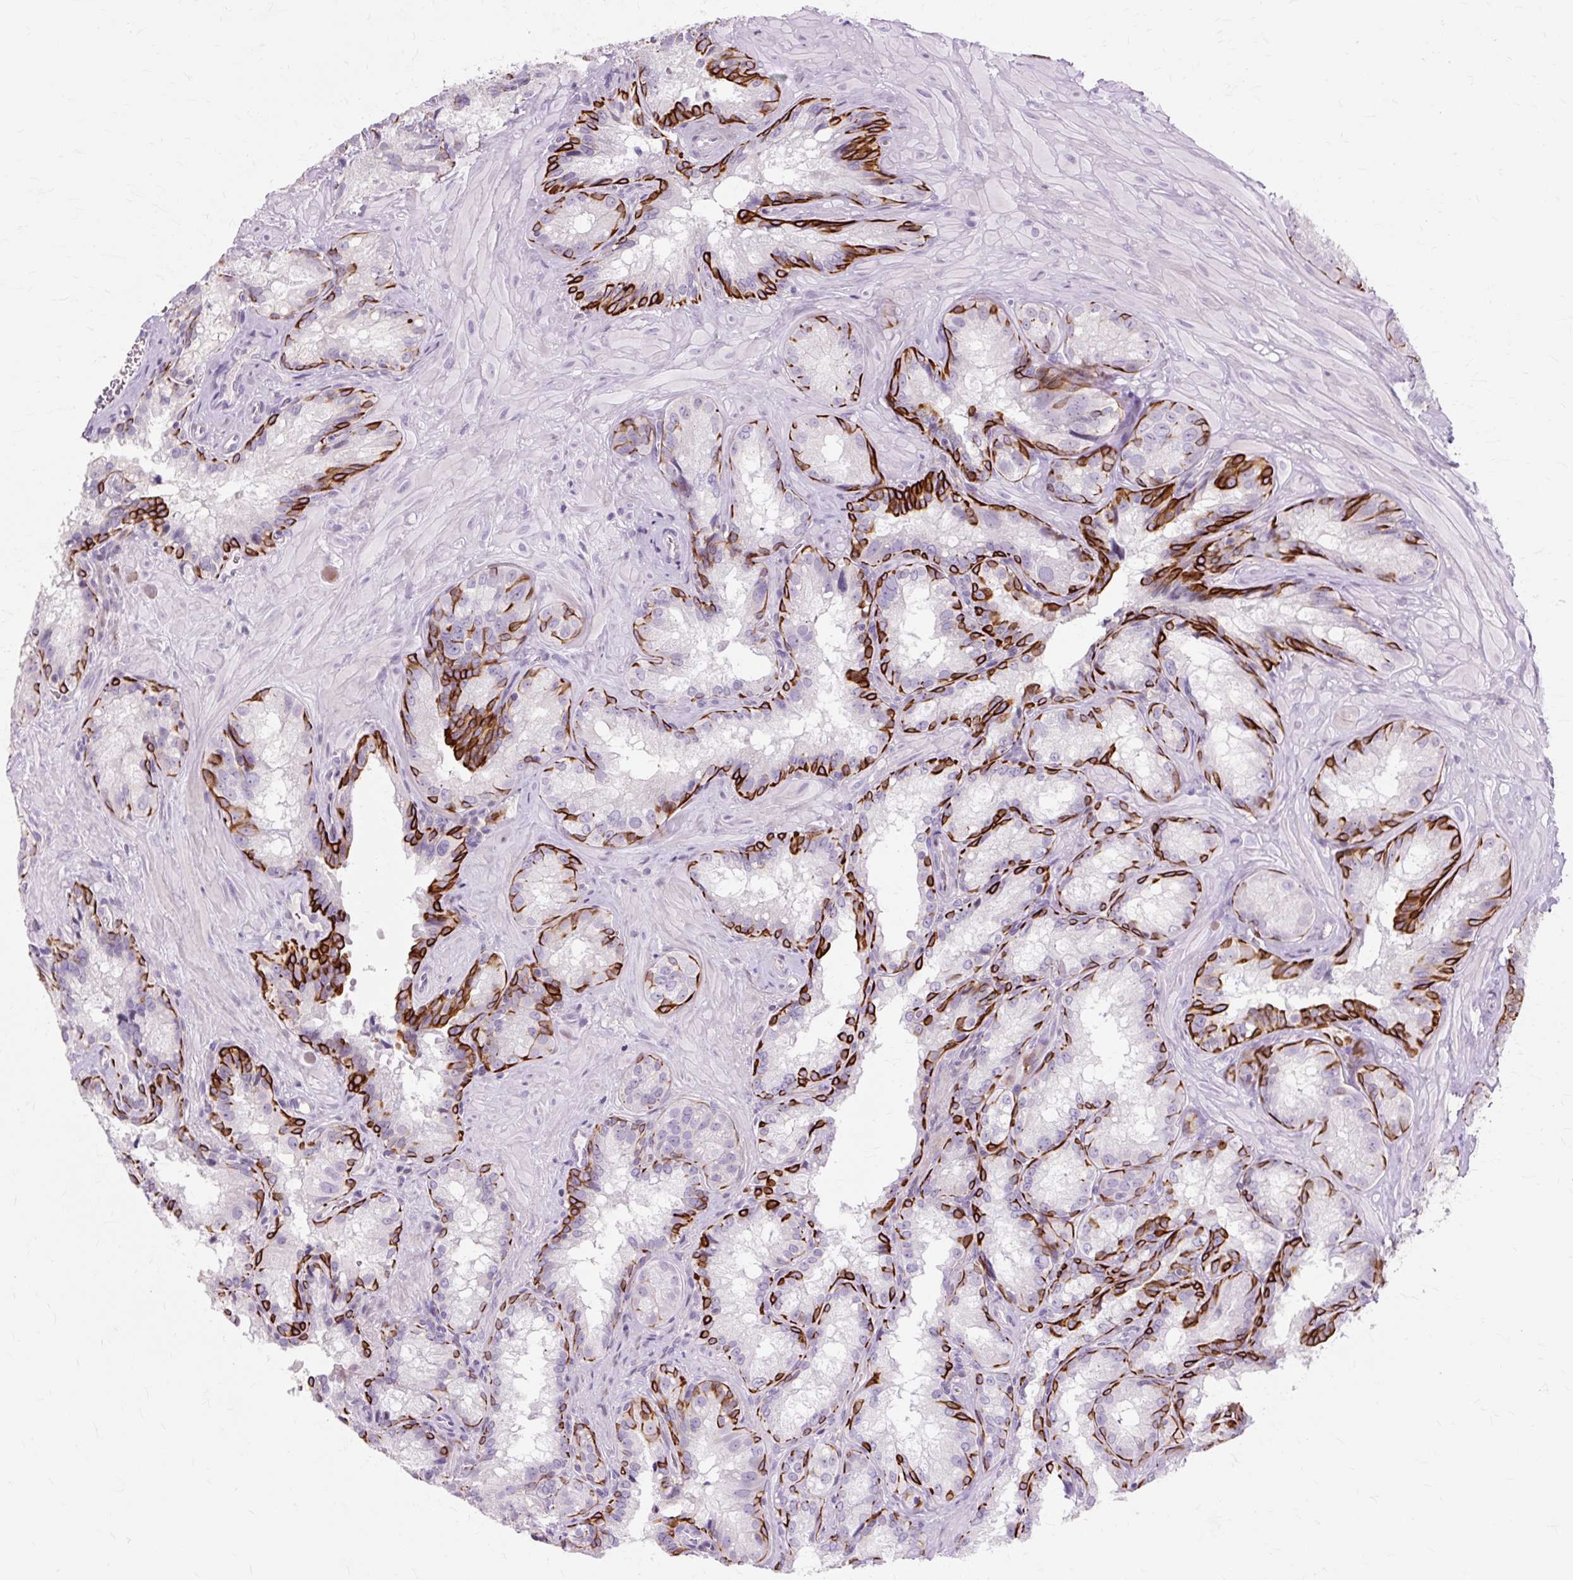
{"staining": {"intensity": "strong", "quantity": "25%-75%", "location": "cytoplasmic/membranous"}, "tissue": "seminal vesicle", "cell_type": "Glandular cells", "image_type": "normal", "snomed": [{"axis": "morphology", "description": "Normal tissue, NOS"}, {"axis": "topography", "description": "Seminal veicle"}], "caption": "A high amount of strong cytoplasmic/membranous expression is appreciated in about 25%-75% of glandular cells in unremarkable seminal vesicle. The staining was performed using DAB to visualize the protein expression in brown, while the nuclei were stained in blue with hematoxylin (Magnification: 20x).", "gene": "IRX2", "patient": {"sex": "male", "age": 47}}